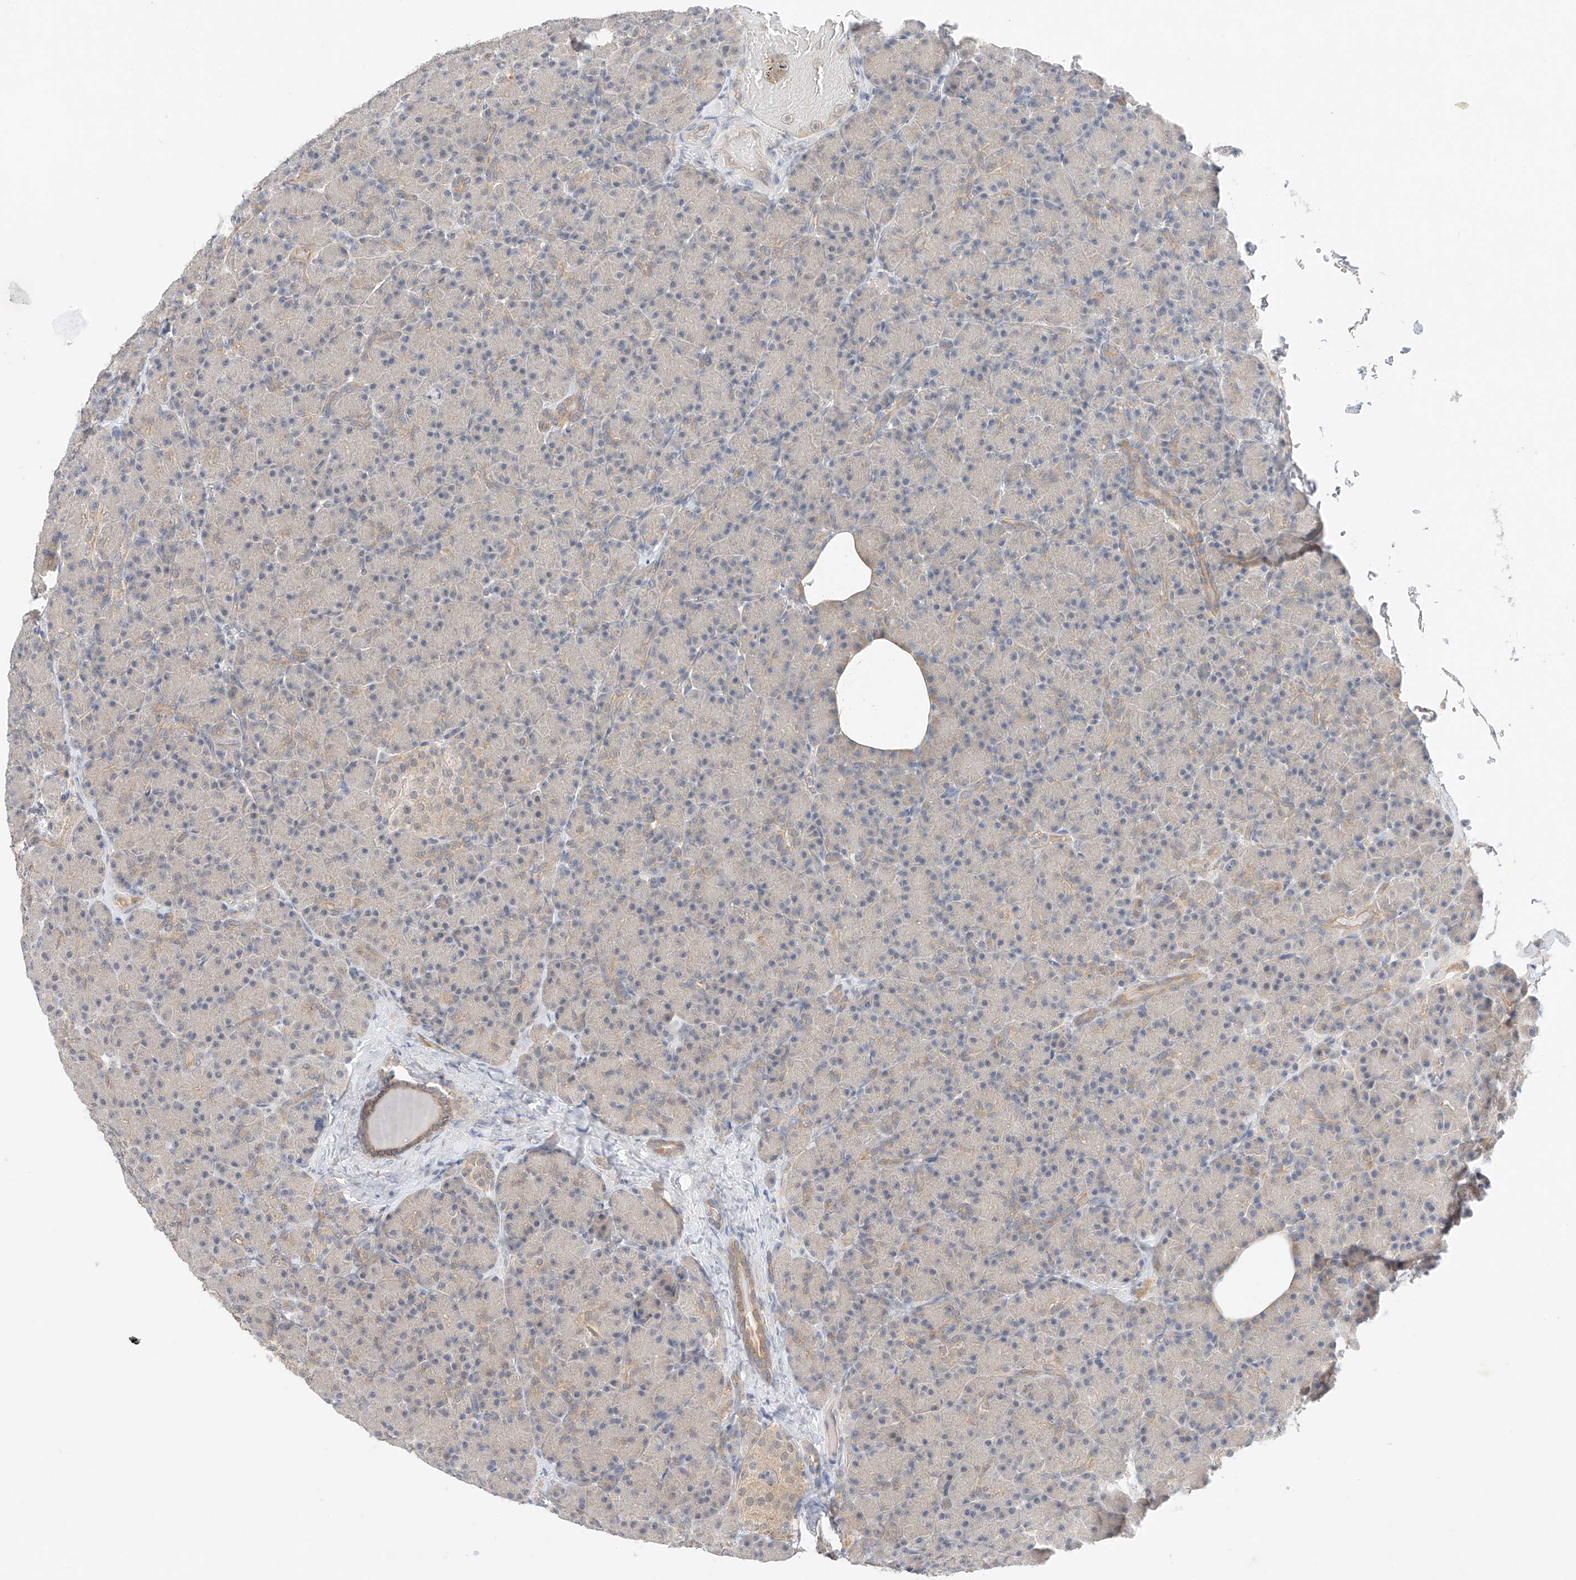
{"staining": {"intensity": "moderate", "quantity": "<25%", "location": "cytoplasmic/membranous"}, "tissue": "pancreas", "cell_type": "Exocrine glandular cells", "image_type": "normal", "snomed": [{"axis": "morphology", "description": "Normal tissue, NOS"}, {"axis": "topography", "description": "Pancreas"}], "caption": "This is a micrograph of immunohistochemistry (IHC) staining of benign pancreas, which shows moderate expression in the cytoplasmic/membranous of exocrine glandular cells.", "gene": "IL22RA2", "patient": {"sex": "female", "age": 43}}